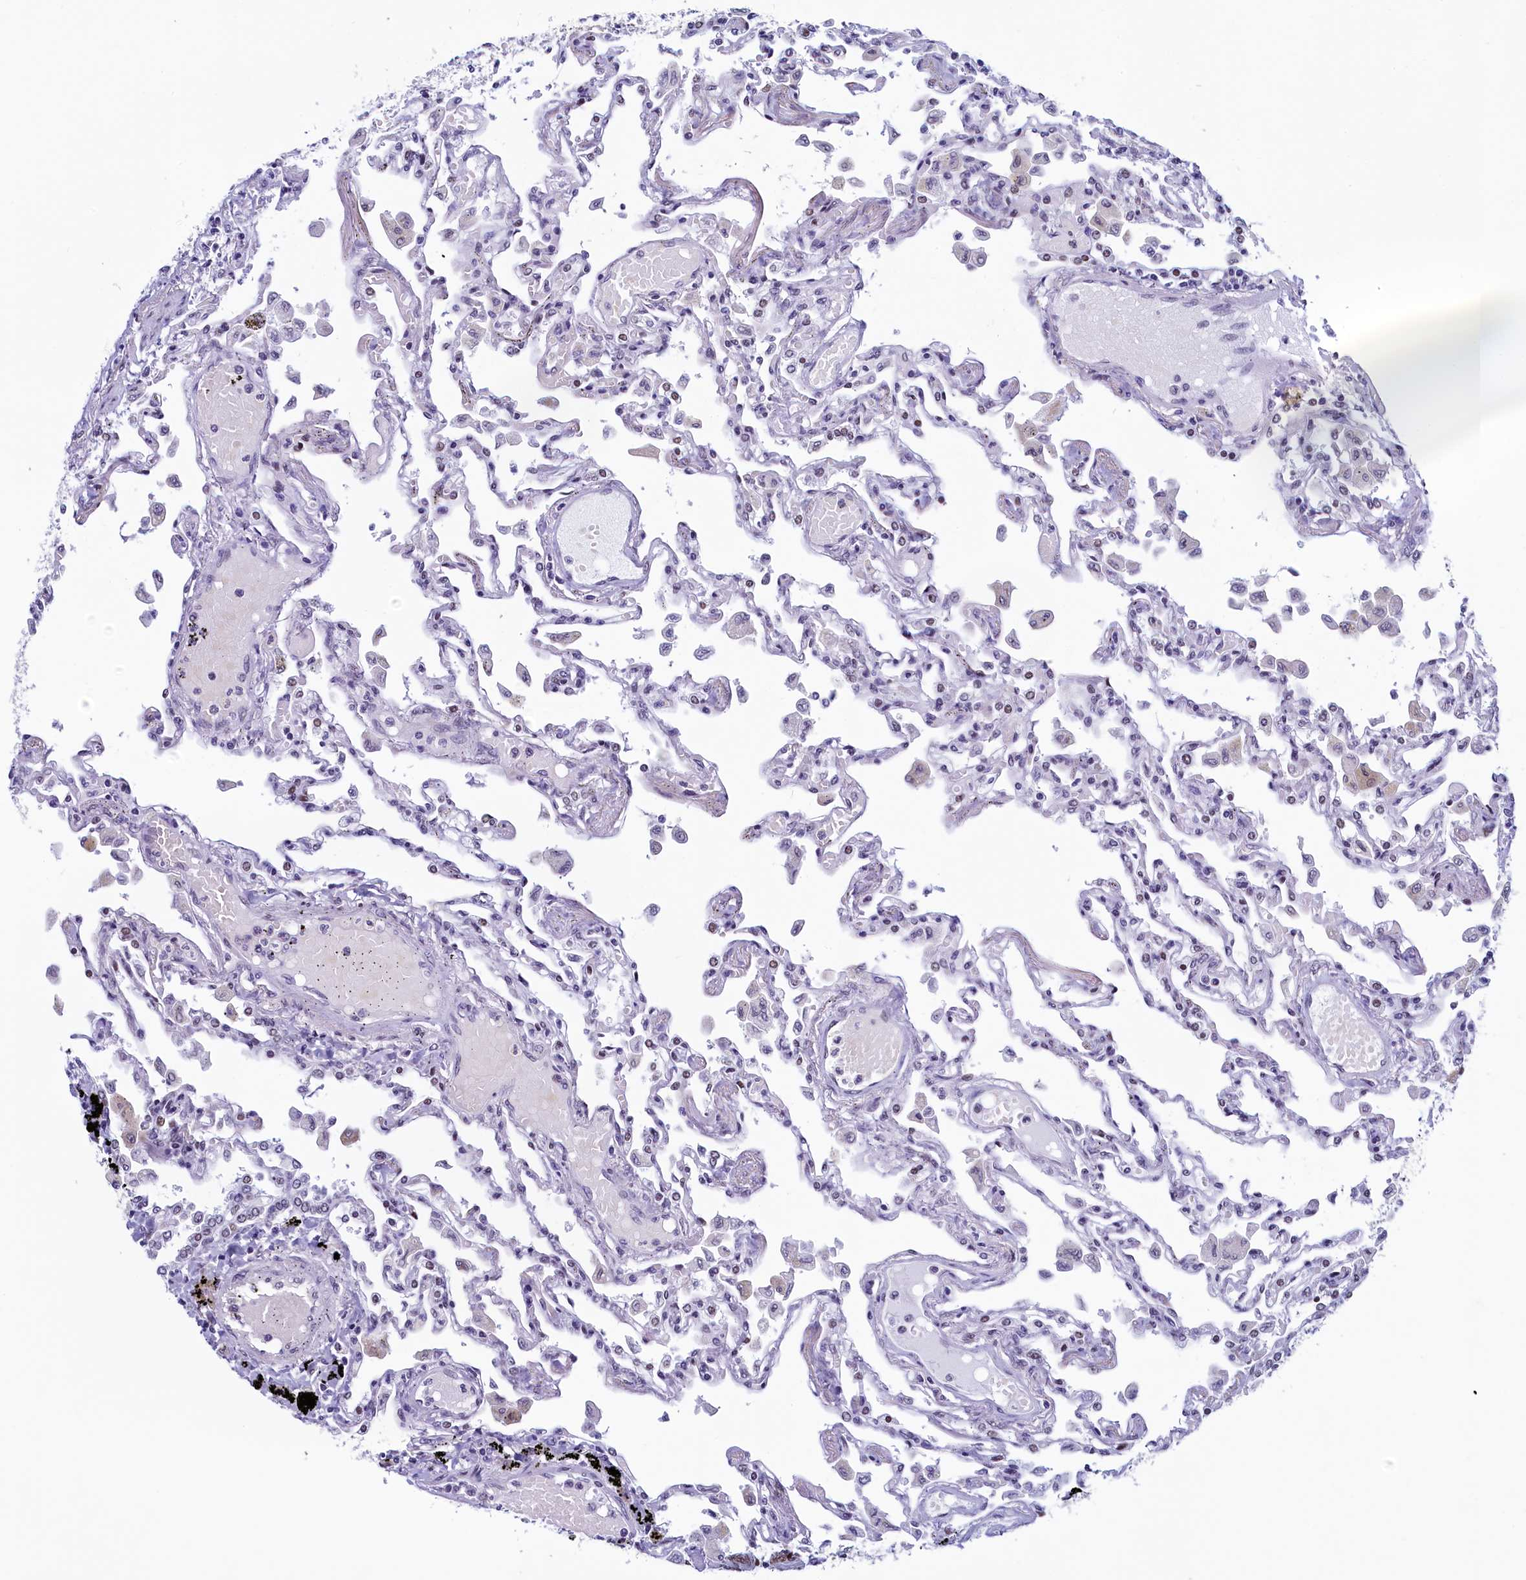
{"staining": {"intensity": "weak", "quantity": "<25%", "location": "nuclear"}, "tissue": "lung", "cell_type": "Alveolar cells", "image_type": "normal", "snomed": [{"axis": "morphology", "description": "Normal tissue, NOS"}, {"axis": "topography", "description": "Bronchus"}, {"axis": "topography", "description": "Lung"}], "caption": "The photomicrograph reveals no staining of alveolar cells in benign lung. (DAB (3,3'-diaminobenzidine) immunohistochemistry (IHC), high magnification).", "gene": "SUGP2", "patient": {"sex": "female", "age": 49}}